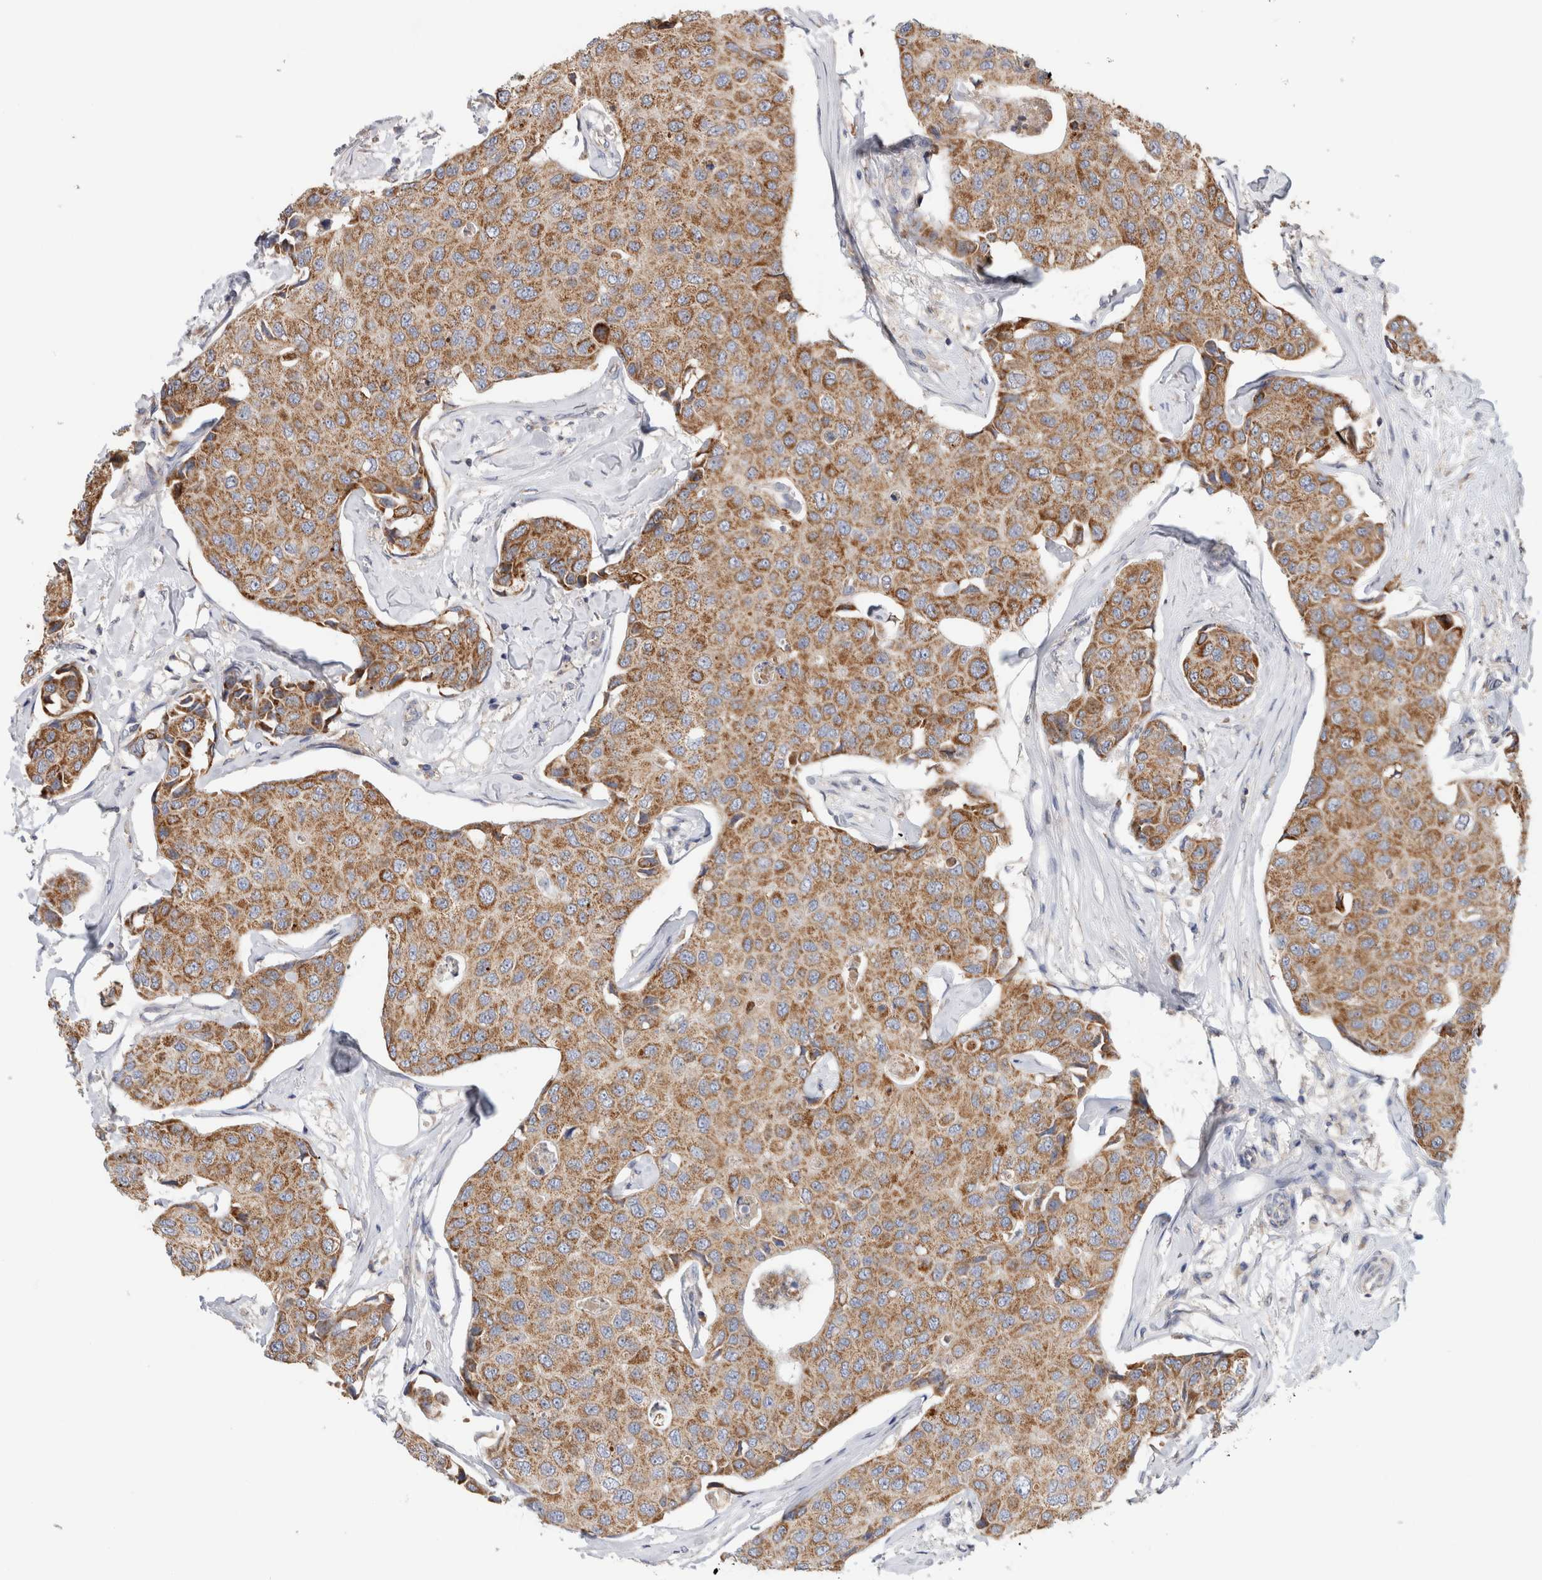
{"staining": {"intensity": "moderate", "quantity": ">75%", "location": "cytoplasmic/membranous"}, "tissue": "breast cancer", "cell_type": "Tumor cells", "image_type": "cancer", "snomed": [{"axis": "morphology", "description": "Duct carcinoma"}, {"axis": "topography", "description": "Breast"}], "caption": "Approximately >75% of tumor cells in breast intraductal carcinoma reveal moderate cytoplasmic/membranous protein expression as visualized by brown immunohistochemical staining.", "gene": "IARS2", "patient": {"sex": "female", "age": 80}}